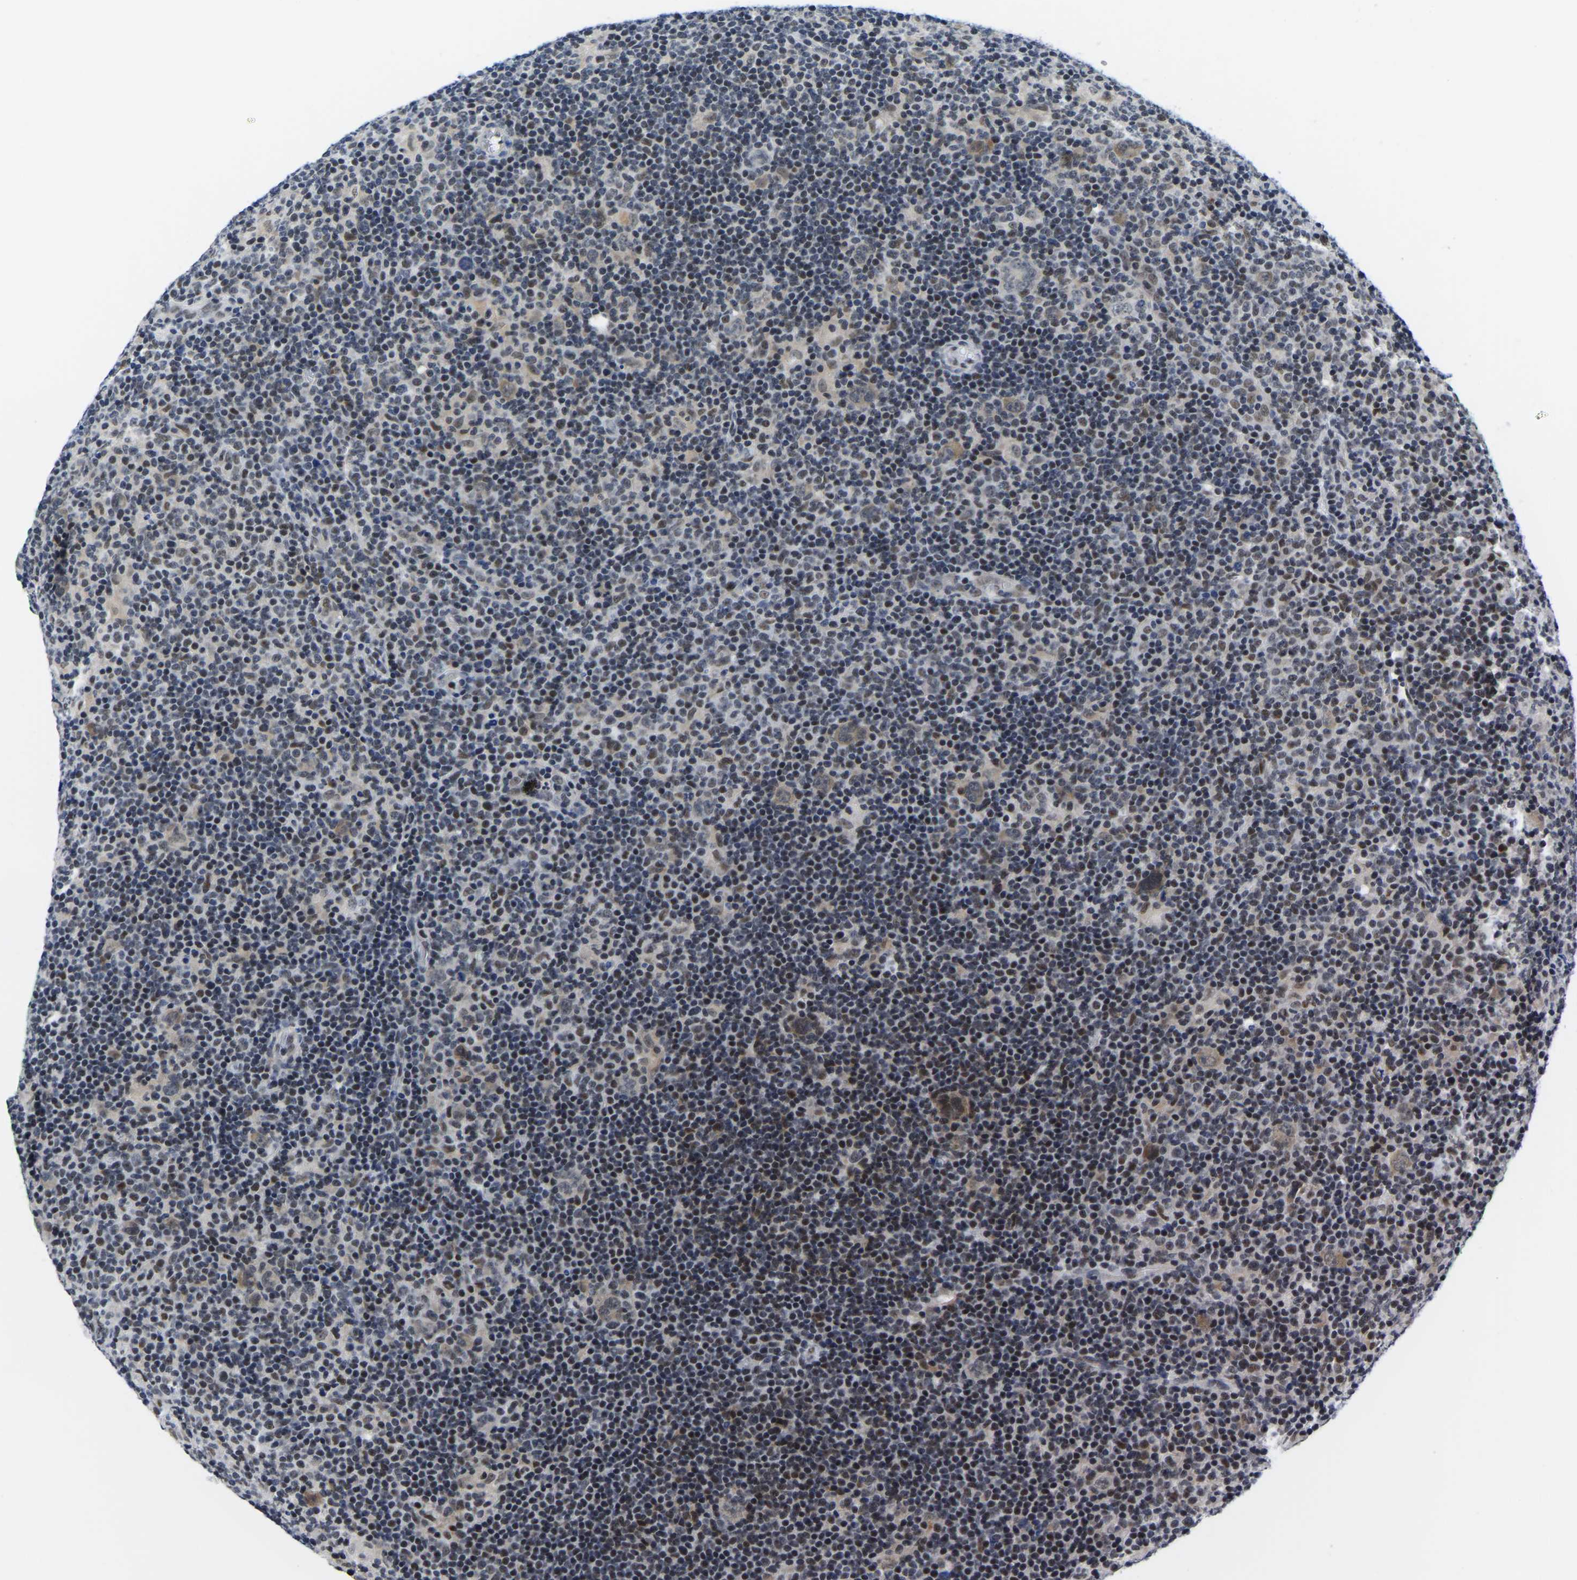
{"staining": {"intensity": "weak", "quantity": "<25%", "location": "cytoplasmic/membranous"}, "tissue": "lymphoma", "cell_type": "Tumor cells", "image_type": "cancer", "snomed": [{"axis": "morphology", "description": "Hodgkin's disease, NOS"}, {"axis": "topography", "description": "Lymph node"}], "caption": "High power microscopy image of an immunohistochemistry histopathology image of Hodgkin's disease, revealing no significant positivity in tumor cells. The staining was performed using DAB (3,3'-diaminobenzidine) to visualize the protein expression in brown, while the nuclei were stained in blue with hematoxylin (Magnification: 20x).", "gene": "POLDIP3", "patient": {"sex": "female", "age": 57}}